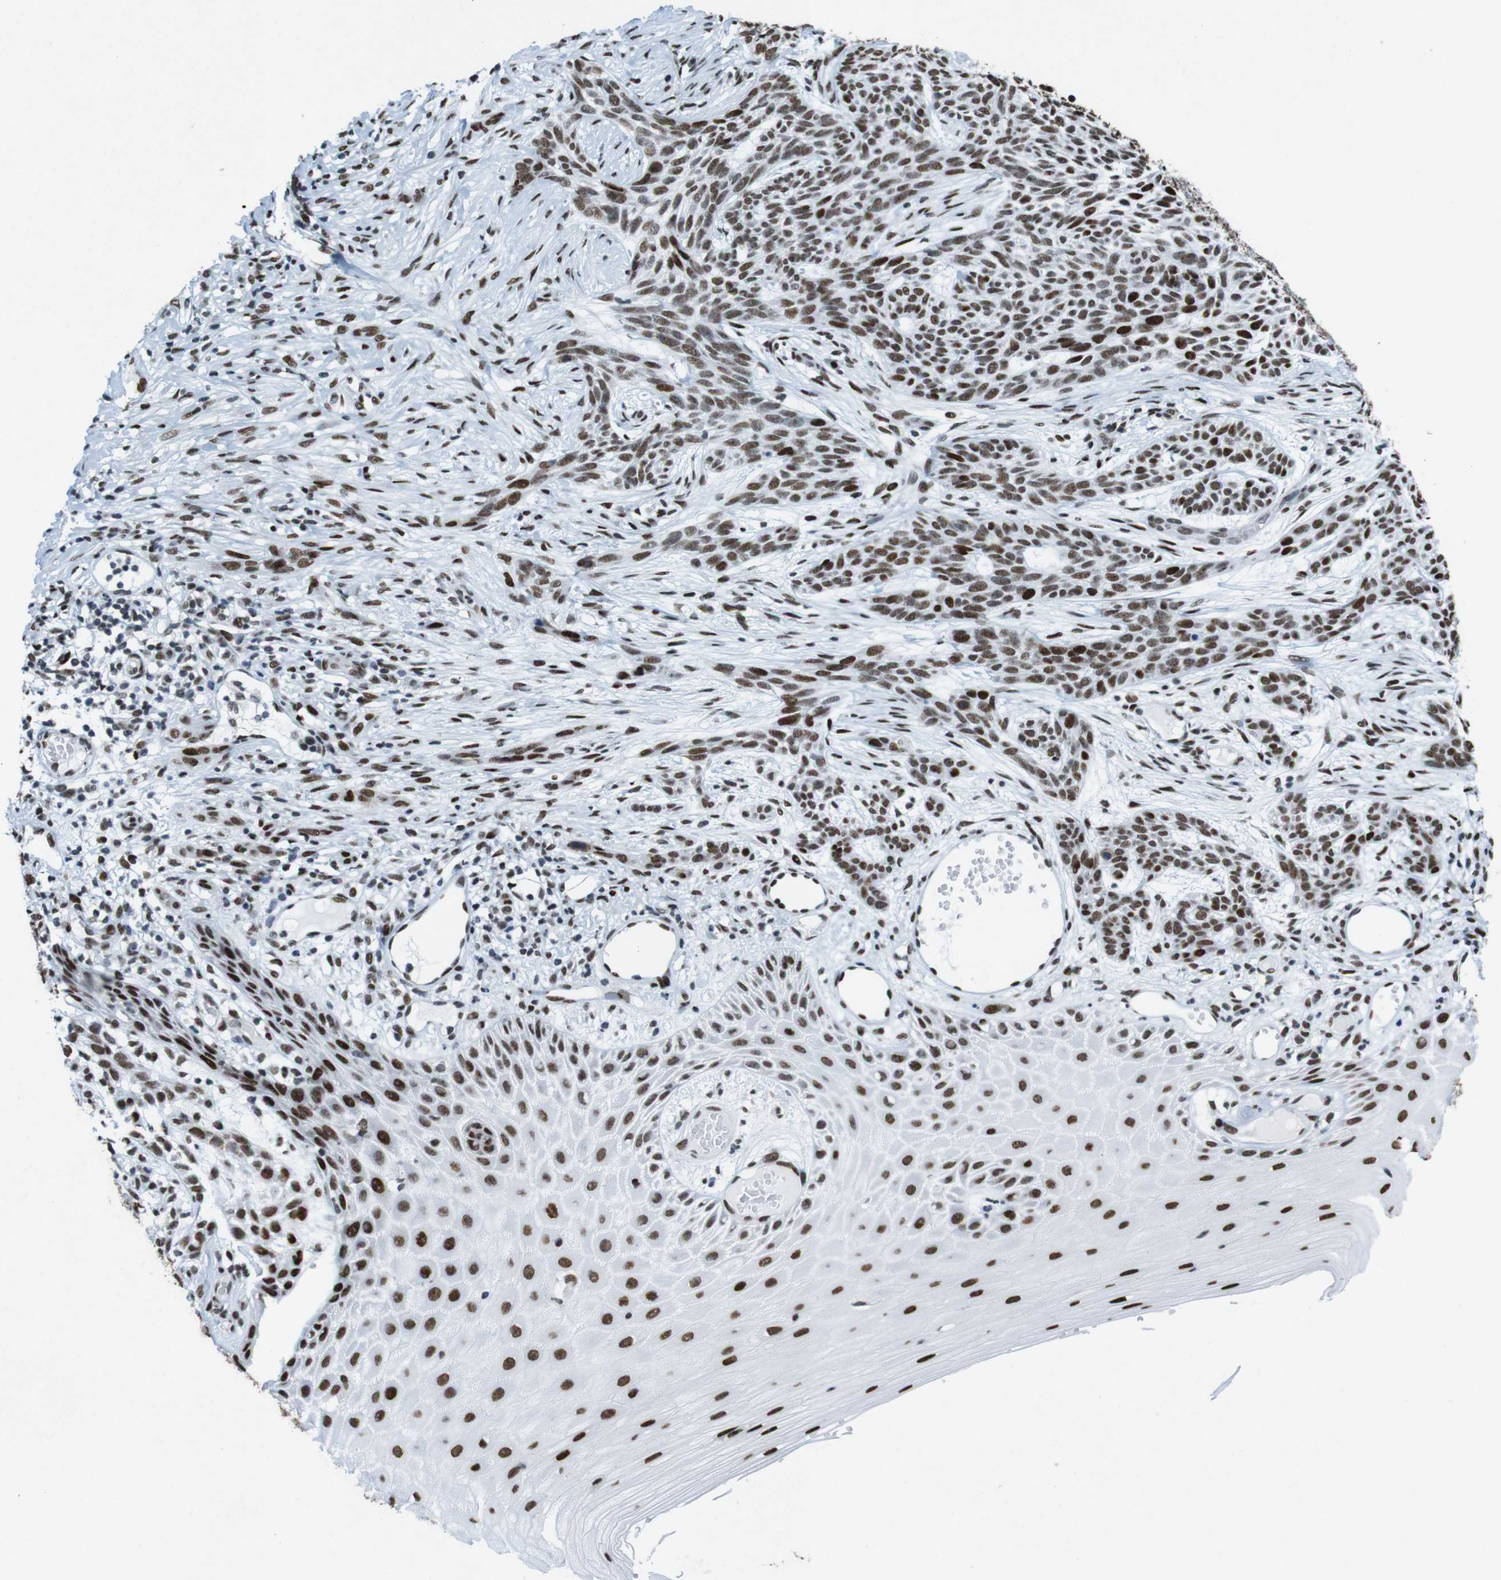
{"staining": {"intensity": "moderate", "quantity": ">75%", "location": "nuclear"}, "tissue": "skin cancer", "cell_type": "Tumor cells", "image_type": "cancer", "snomed": [{"axis": "morphology", "description": "Basal cell carcinoma"}, {"axis": "topography", "description": "Skin"}], "caption": "Tumor cells show medium levels of moderate nuclear positivity in about >75% of cells in skin basal cell carcinoma.", "gene": "CITED2", "patient": {"sex": "female", "age": 59}}